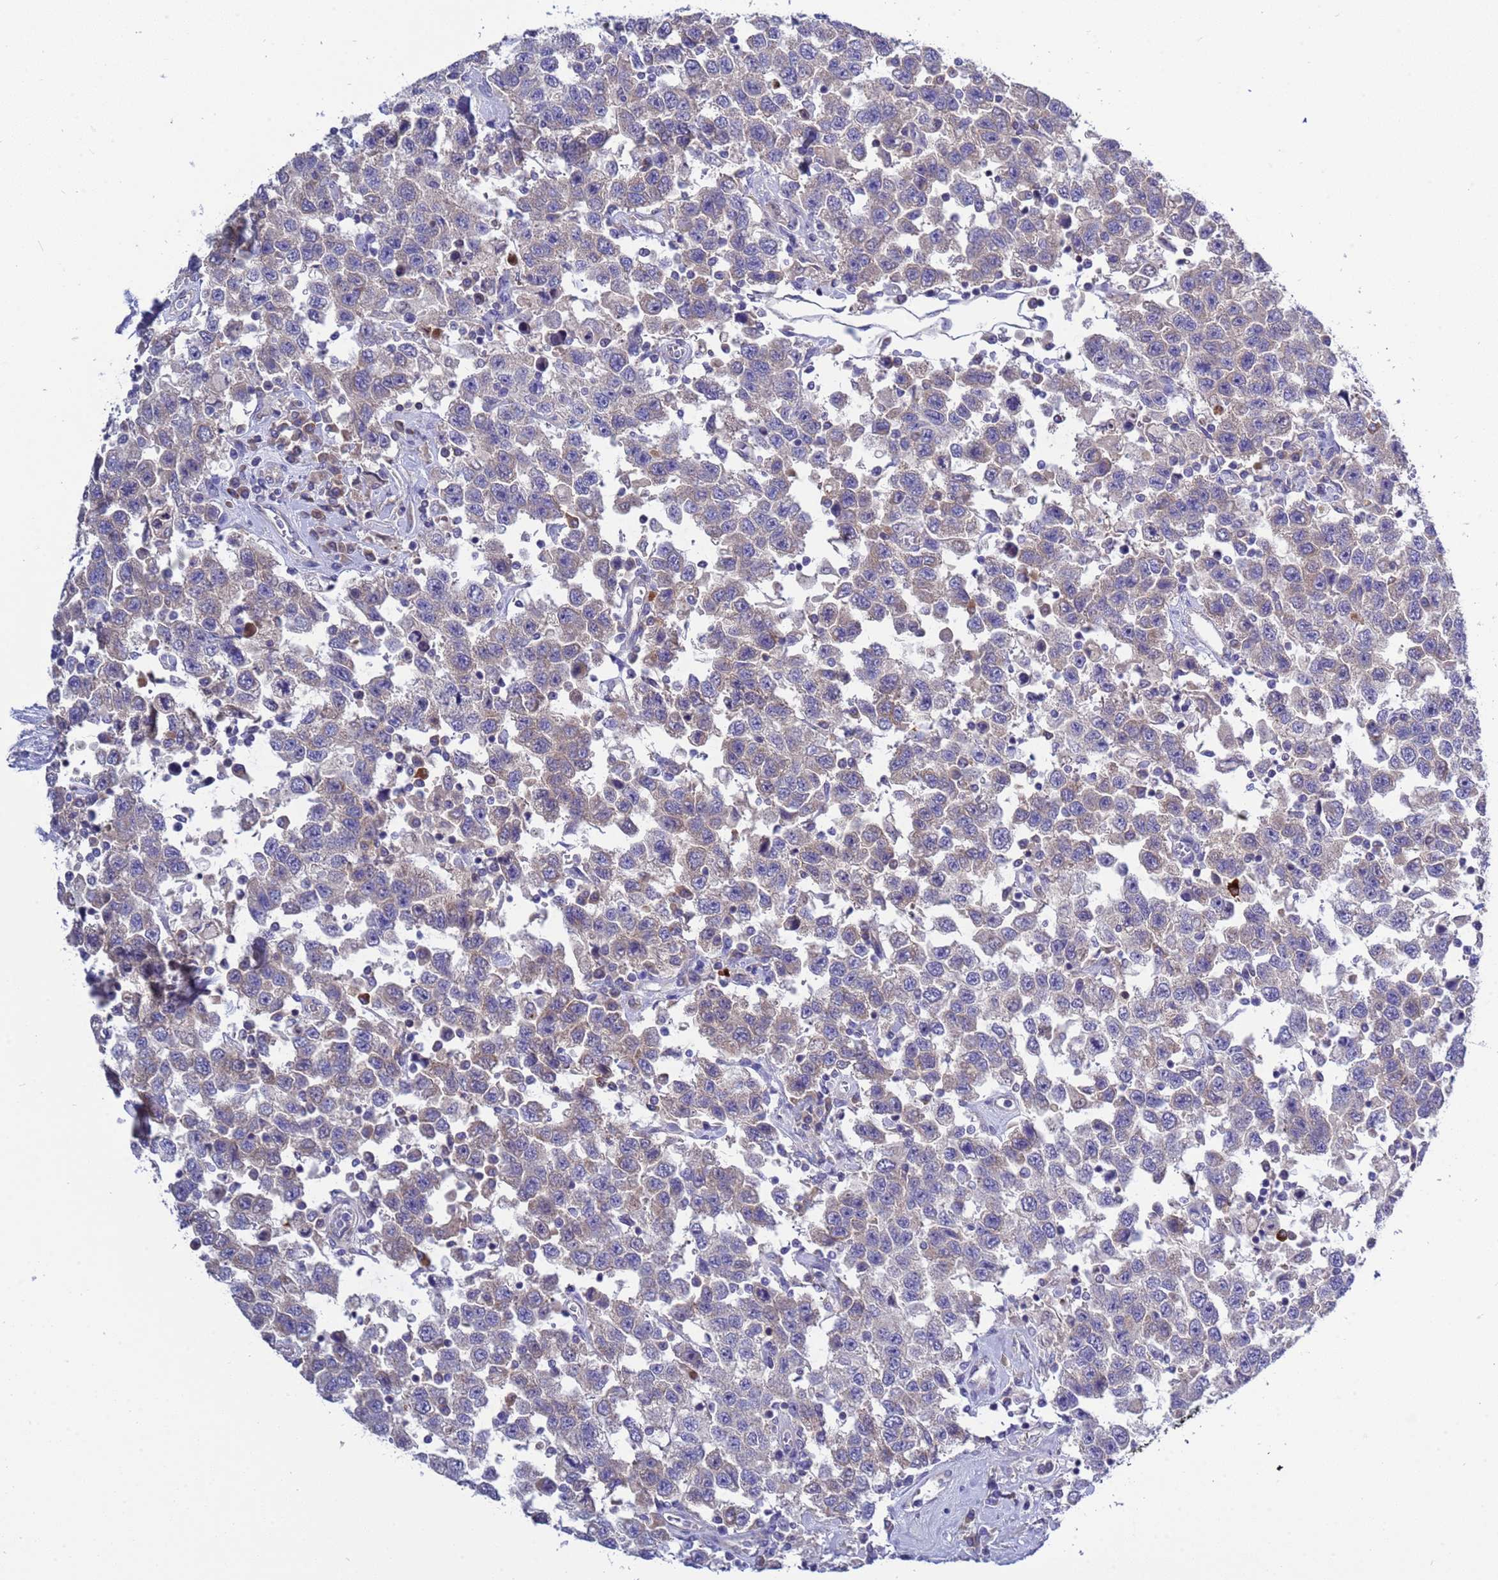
{"staining": {"intensity": "negative", "quantity": "none", "location": "none"}, "tissue": "testis cancer", "cell_type": "Tumor cells", "image_type": "cancer", "snomed": [{"axis": "morphology", "description": "Seminoma, NOS"}, {"axis": "topography", "description": "Testis"}], "caption": "Immunohistochemical staining of seminoma (testis) displays no significant expression in tumor cells.", "gene": "RC3H2", "patient": {"sex": "male", "age": 41}}